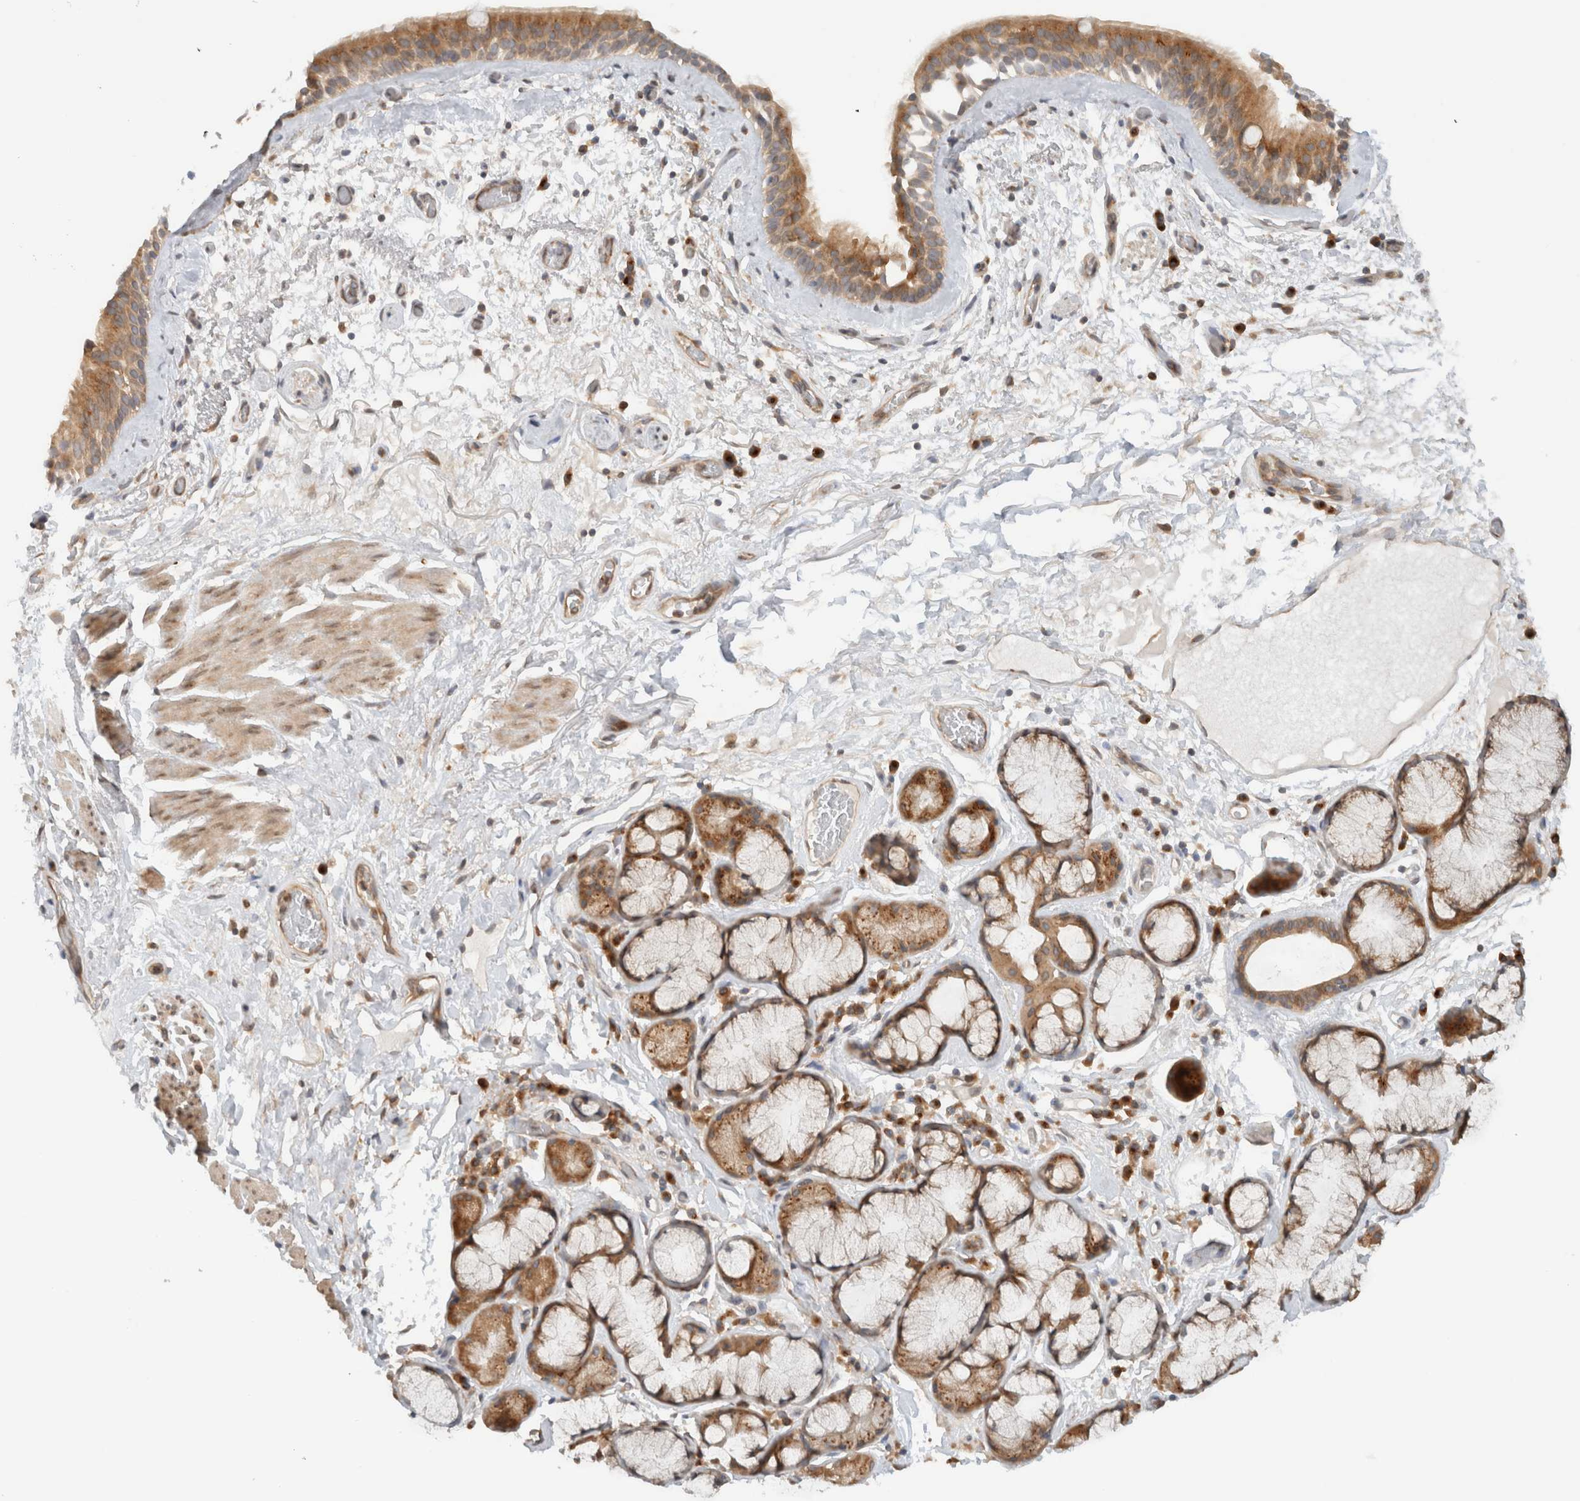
{"staining": {"intensity": "moderate", "quantity": ">75%", "location": "cytoplasmic/membranous"}, "tissue": "bronchus", "cell_type": "Respiratory epithelial cells", "image_type": "normal", "snomed": [{"axis": "morphology", "description": "Normal tissue, NOS"}, {"axis": "topography", "description": "Cartilage tissue"}], "caption": "IHC of benign human bronchus exhibits medium levels of moderate cytoplasmic/membranous staining in approximately >75% of respiratory epithelial cells. (DAB IHC, brown staining for protein, blue staining for nuclei).", "gene": "ARFGEF2", "patient": {"sex": "female", "age": 63}}